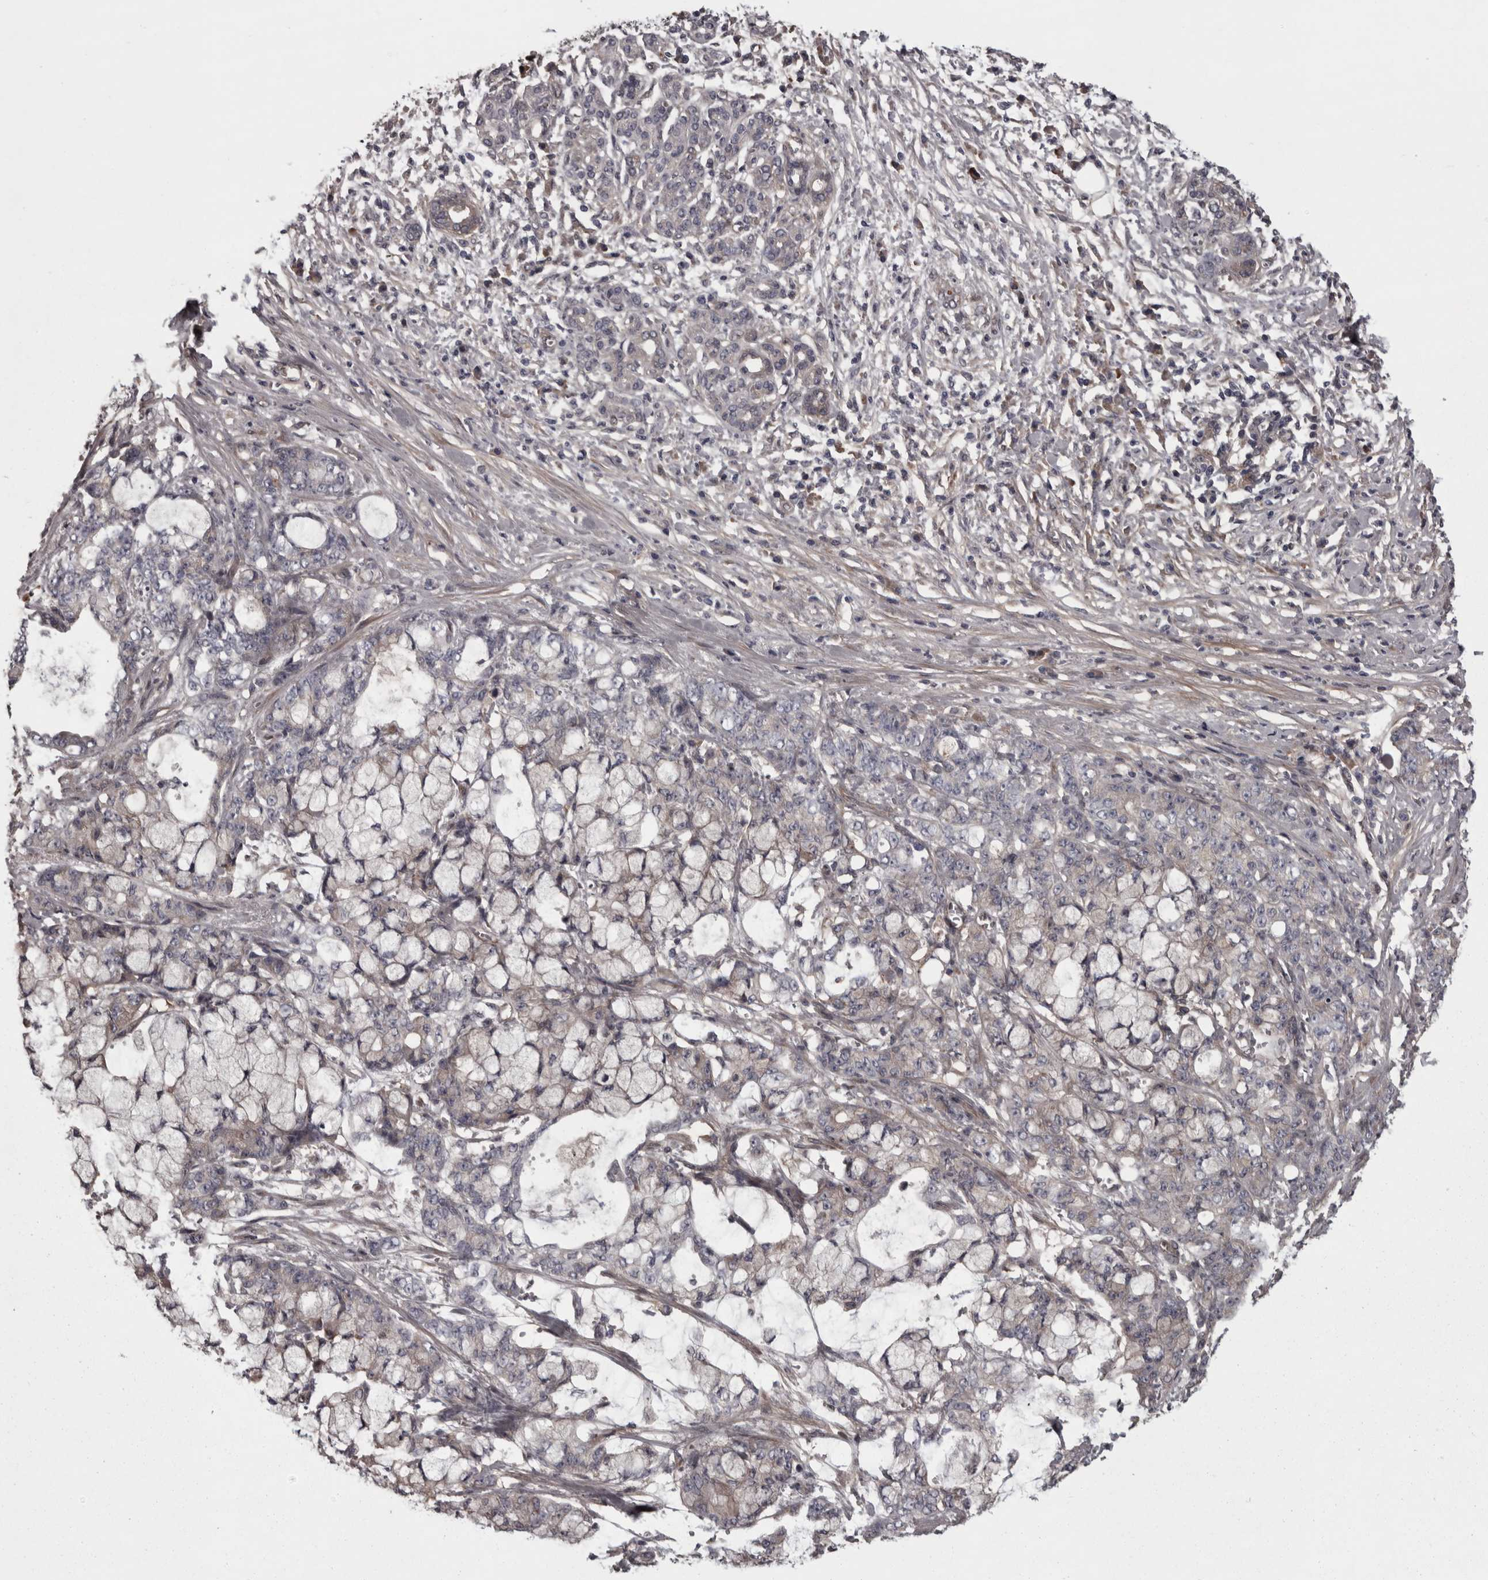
{"staining": {"intensity": "negative", "quantity": "none", "location": "none"}, "tissue": "pancreatic cancer", "cell_type": "Tumor cells", "image_type": "cancer", "snomed": [{"axis": "morphology", "description": "Adenocarcinoma, NOS"}, {"axis": "topography", "description": "Pancreas"}], "caption": "This is an IHC image of human pancreatic adenocarcinoma. There is no positivity in tumor cells.", "gene": "RSU1", "patient": {"sex": "female", "age": 73}}